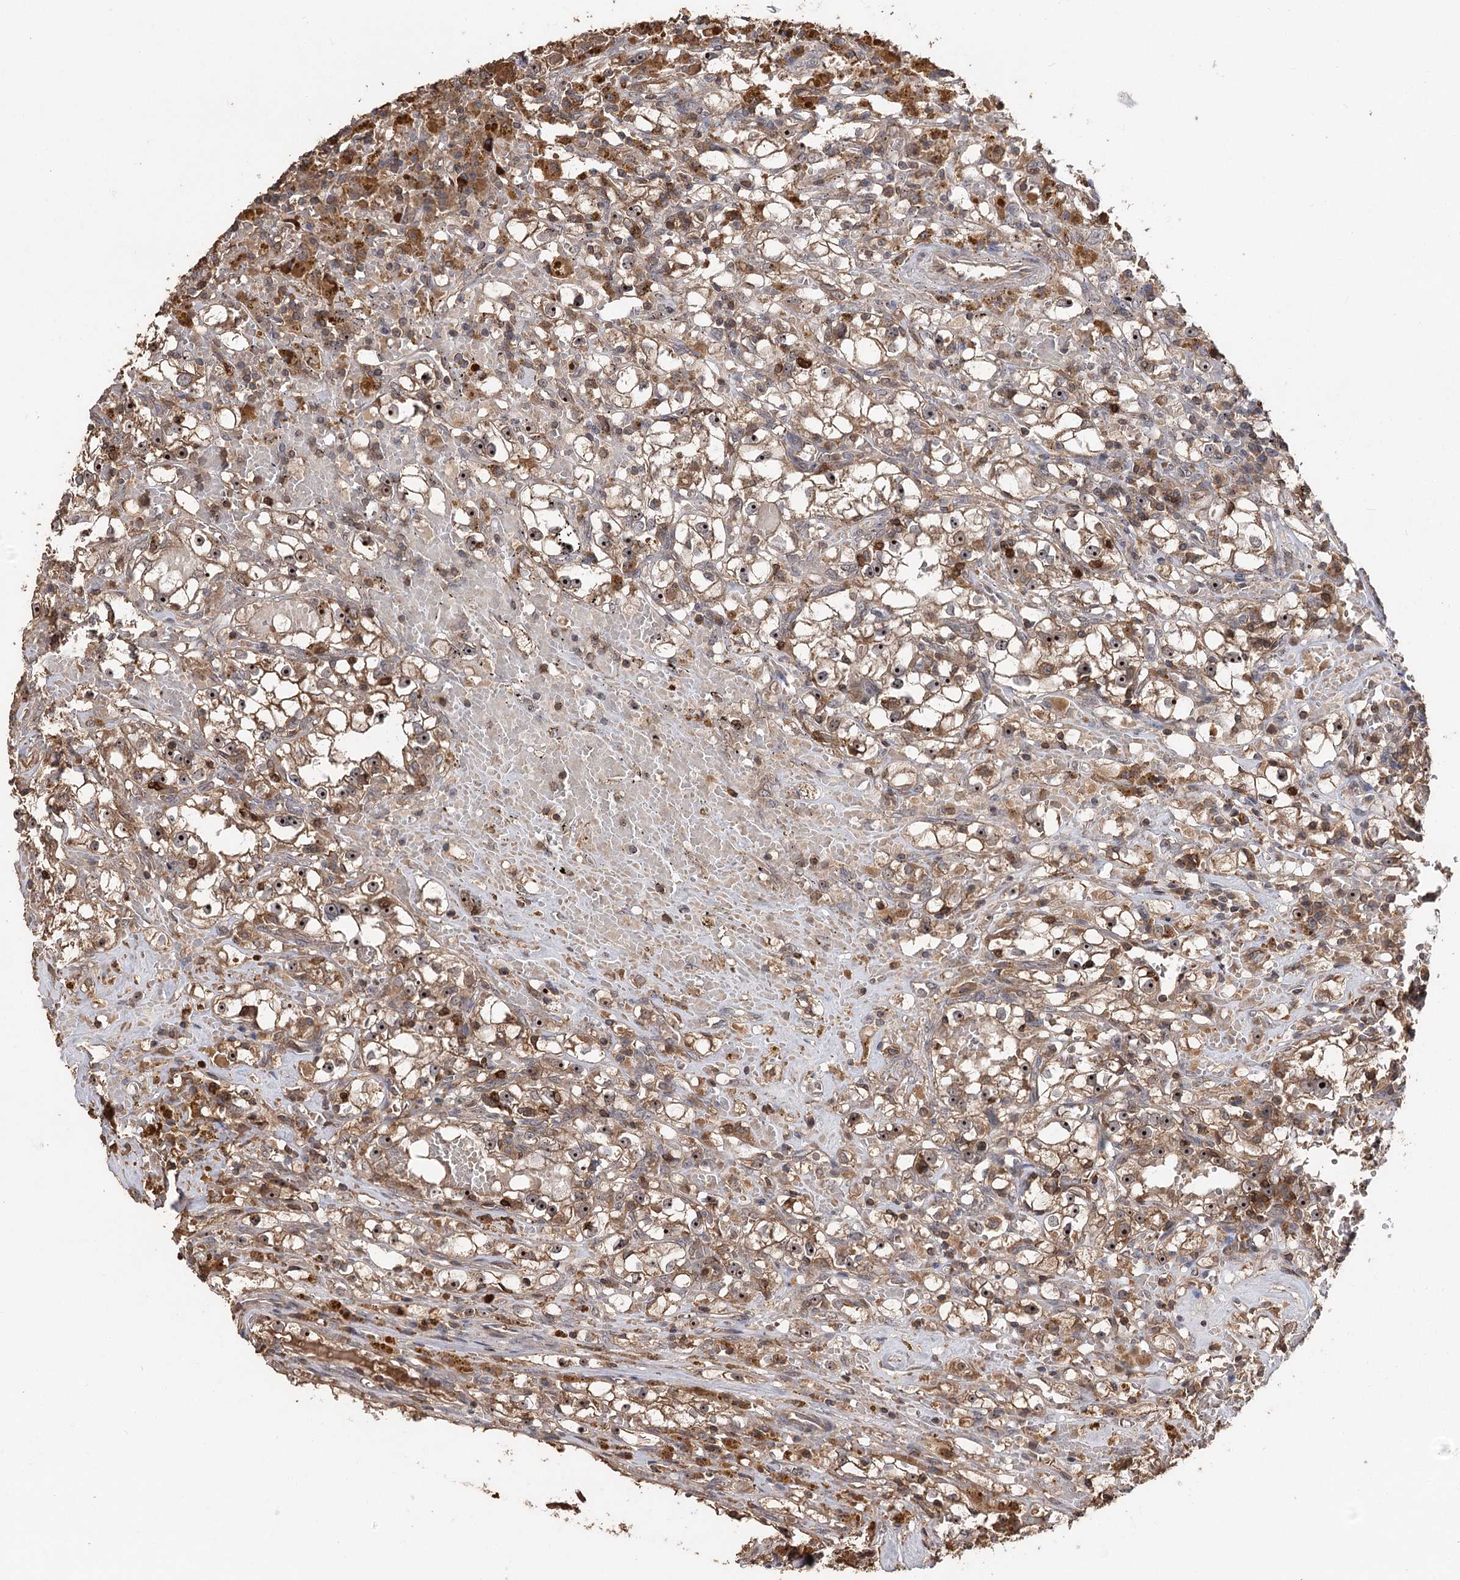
{"staining": {"intensity": "moderate", "quantity": ">75%", "location": "cytoplasmic/membranous,nuclear"}, "tissue": "renal cancer", "cell_type": "Tumor cells", "image_type": "cancer", "snomed": [{"axis": "morphology", "description": "Adenocarcinoma, NOS"}, {"axis": "topography", "description": "Kidney"}], "caption": "Immunohistochemistry (IHC) of human renal cancer (adenocarcinoma) displays medium levels of moderate cytoplasmic/membranous and nuclear expression in approximately >75% of tumor cells.", "gene": "FAM53B", "patient": {"sex": "male", "age": 56}}